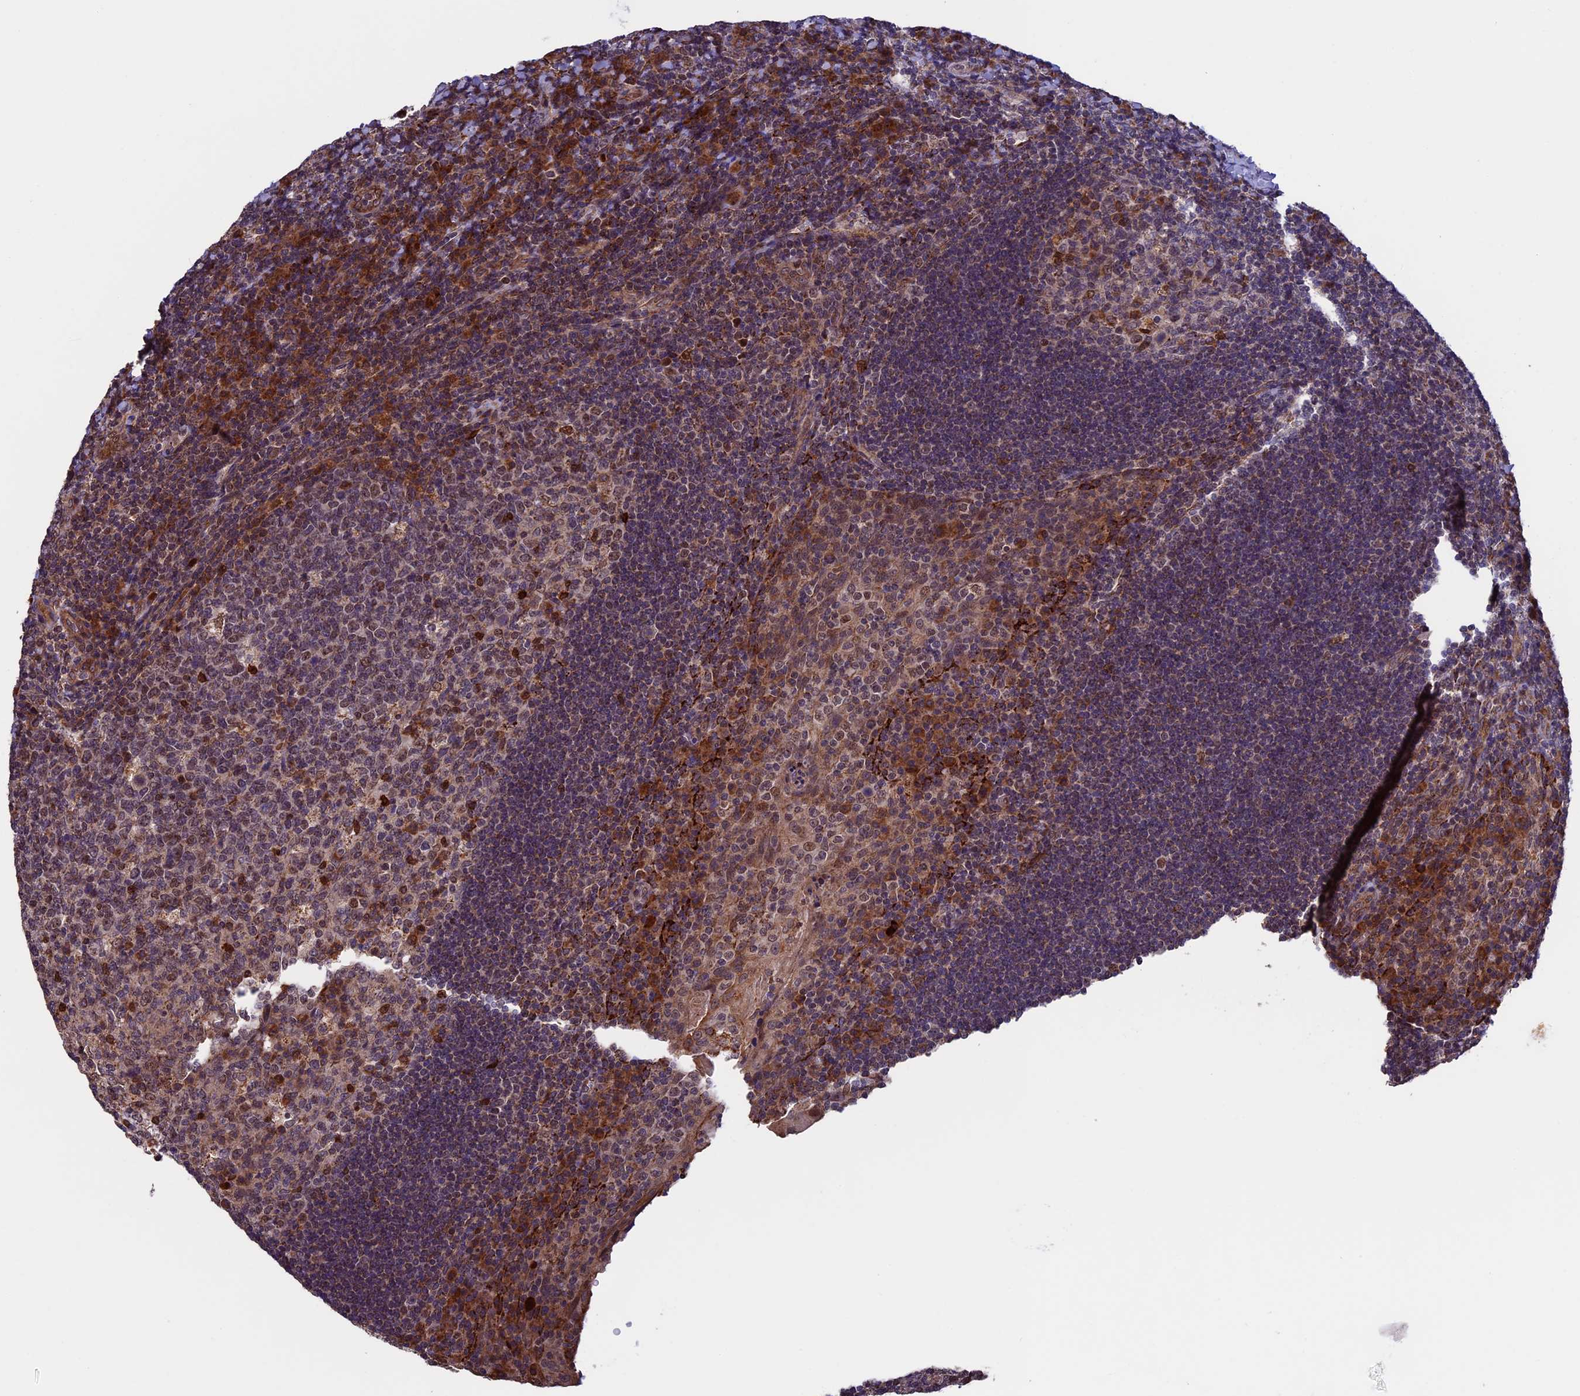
{"staining": {"intensity": "moderate", "quantity": "25%-75%", "location": "cytoplasmic/membranous,nuclear"}, "tissue": "tonsil", "cell_type": "Germinal center cells", "image_type": "normal", "snomed": [{"axis": "morphology", "description": "Normal tissue, NOS"}, {"axis": "topography", "description": "Tonsil"}], "caption": "Germinal center cells reveal moderate cytoplasmic/membranous,nuclear expression in about 25%-75% of cells in normal tonsil. The staining is performed using DAB (3,3'-diaminobenzidine) brown chromogen to label protein expression. The nuclei are counter-stained blue using hematoxylin.", "gene": "RNF17", "patient": {"sex": "male", "age": 17}}